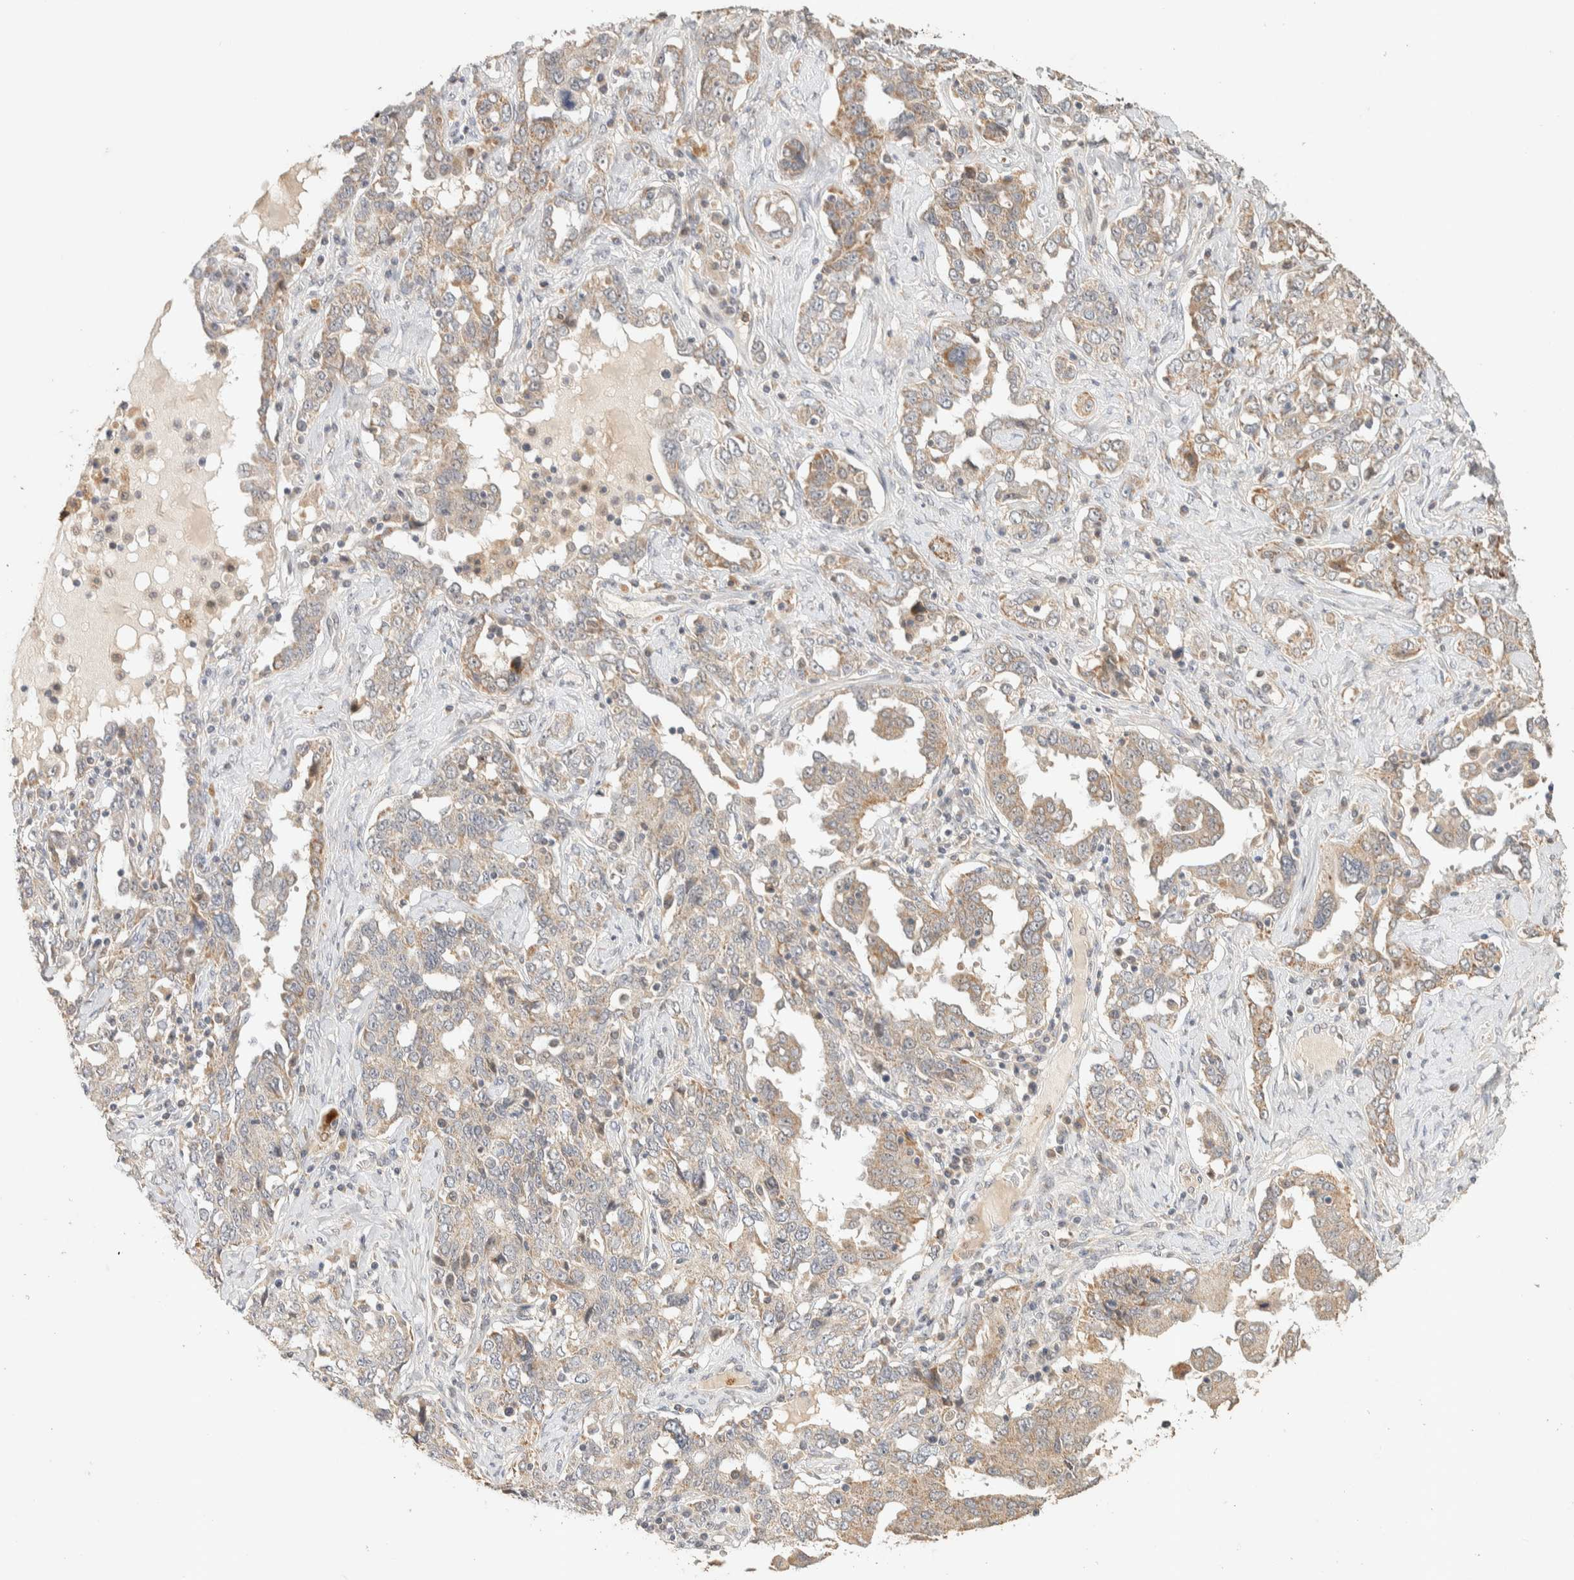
{"staining": {"intensity": "moderate", "quantity": "<25%", "location": "cytoplasmic/membranous"}, "tissue": "ovarian cancer", "cell_type": "Tumor cells", "image_type": "cancer", "snomed": [{"axis": "morphology", "description": "Carcinoma, endometroid"}, {"axis": "topography", "description": "Ovary"}], "caption": "IHC (DAB (3,3'-diaminobenzidine)) staining of human endometroid carcinoma (ovarian) reveals moderate cytoplasmic/membranous protein positivity in about <25% of tumor cells. (Brightfield microscopy of DAB IHC at high magnification).", "gene": "ITPA", "patient": {"sex": "female", "age": 62}}